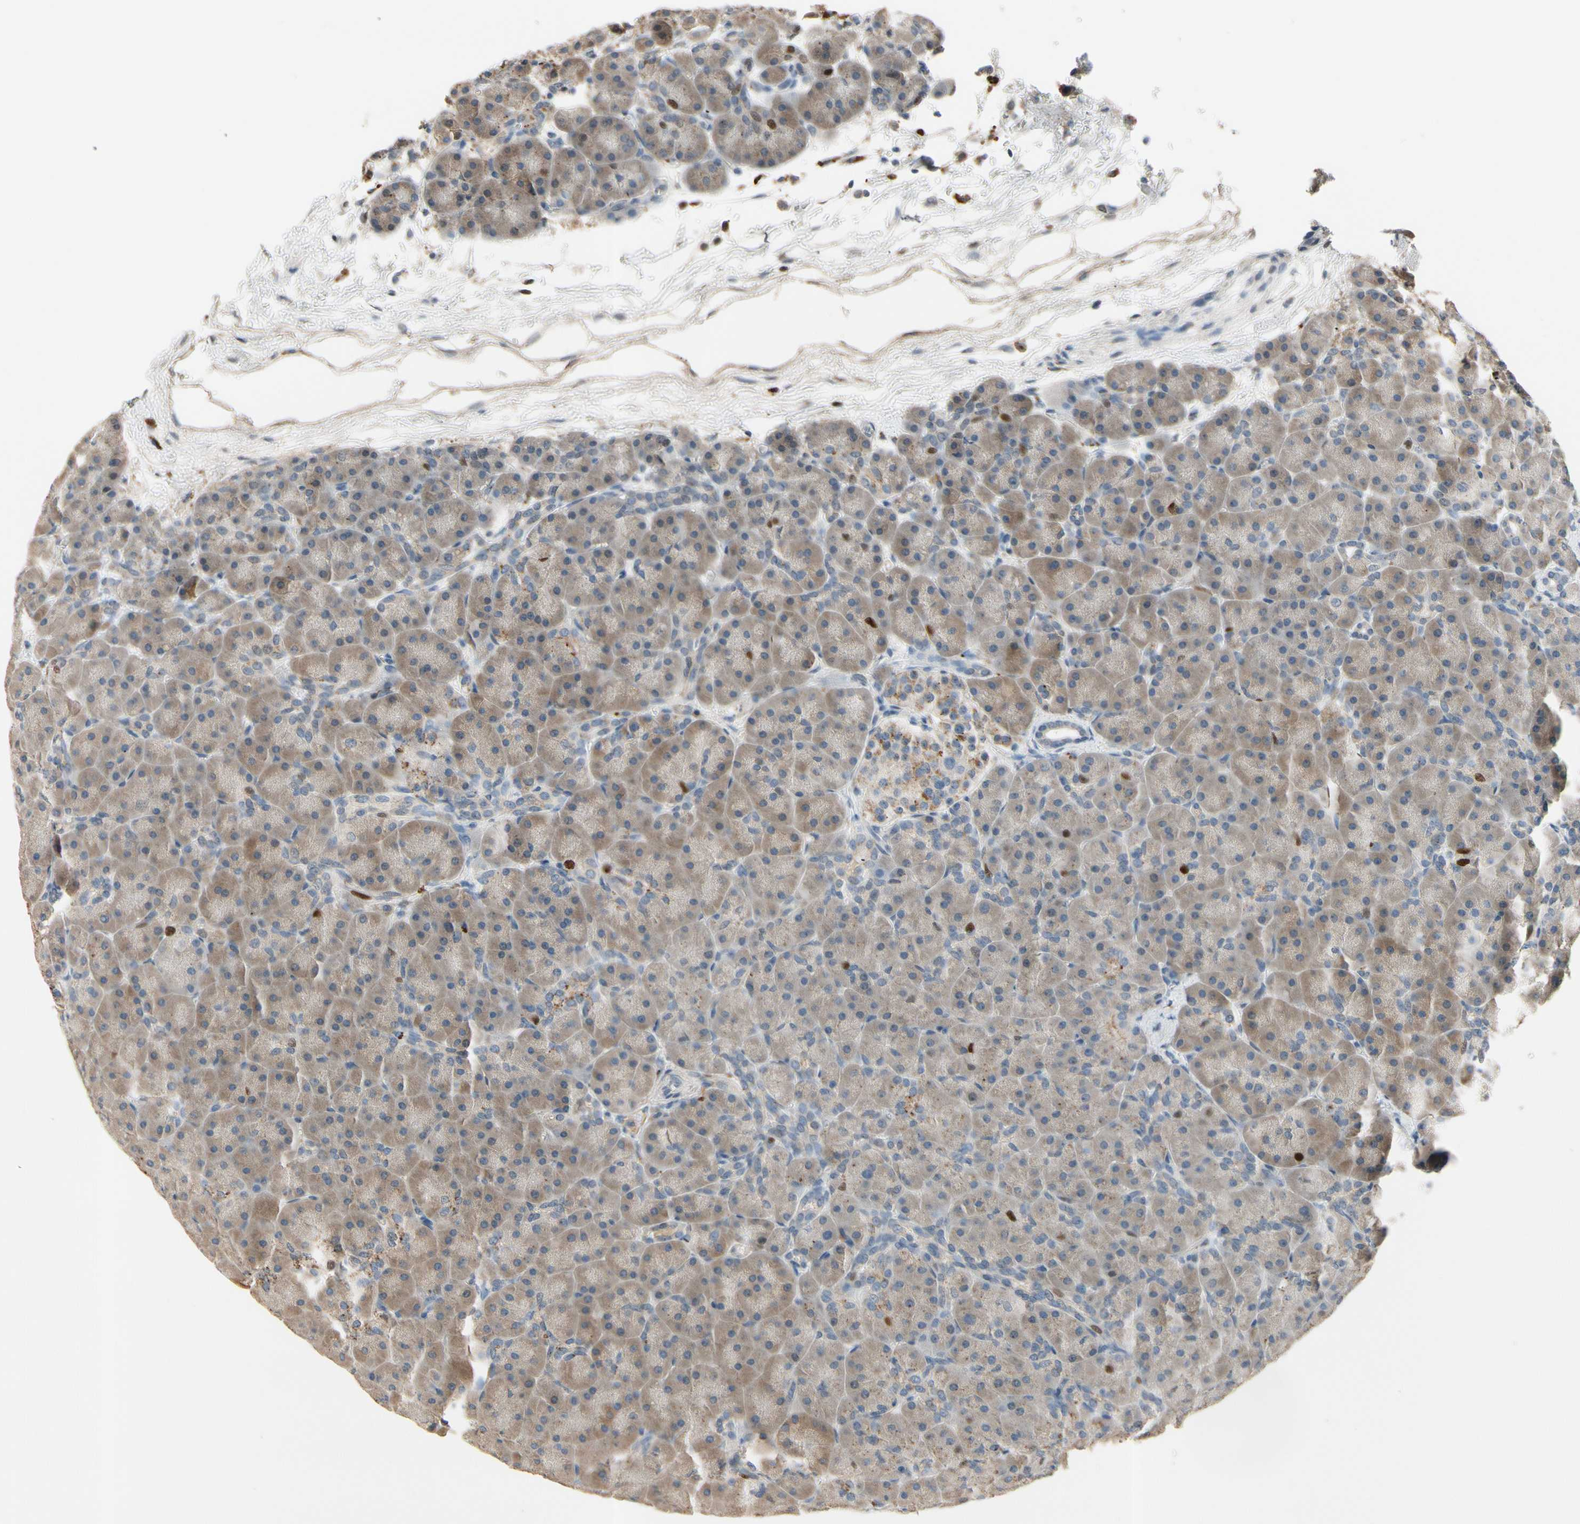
{"staining": {"intensity": "moderate", "quantity": "25%-75%", "location": "cytoplasmic/membranous"}, "tissue": "pancreas", "cell_type": "Exocrine glandular cells", "image_type": "normal", "snomed": [{"axis": "morphology", "description": "Normal tissue, NOS"}, {"axis": "topography", "description": "Pancreas"}], "caption": "Exocrine glandular cells display medium levels of moderate cytoplasmic/membranous positivity in about 25%-75% of cells in normal pancreas.", "gene": "ZKSCAN3", "patient": {"sex": "male", "age": 66}}